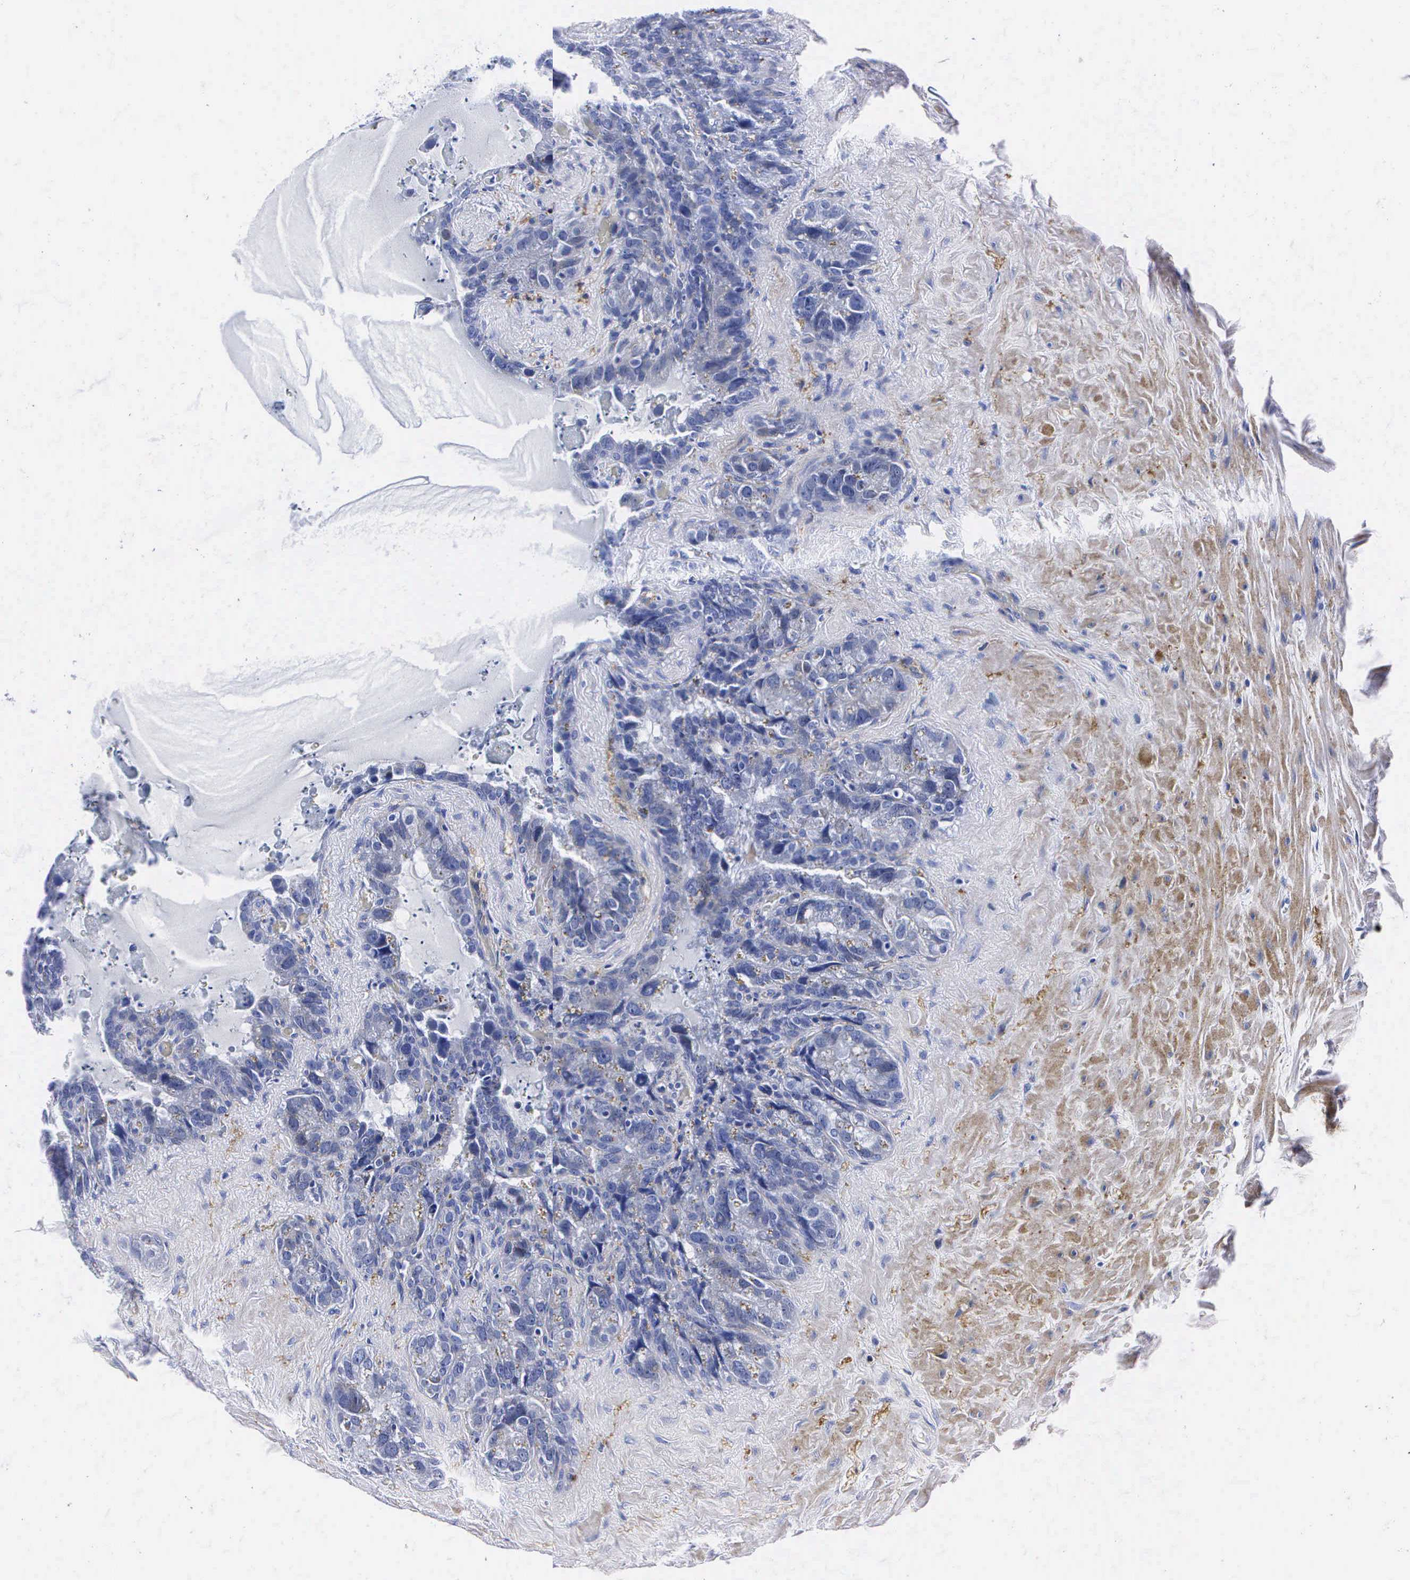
{"staining": {"intensity": "negative", "quantity": "none", "location": "none"}, "tissue": "seminal vesicle", "cell_type": "Glandular cells", "image_type": "normal", "snomed": [{"axis": "morphology", "description": "Normal tissue, NOS"}, {"axis": "topography", "description": "Seminal veicle"}], "caption": "An immunohistochemistry (IHC) micrograph of normal seminal vesicle is shown. There is no staining in glandular cells of seminal vesicle.", "gene": "ENO2", "patient": {"sex": "male", "age": 63}}